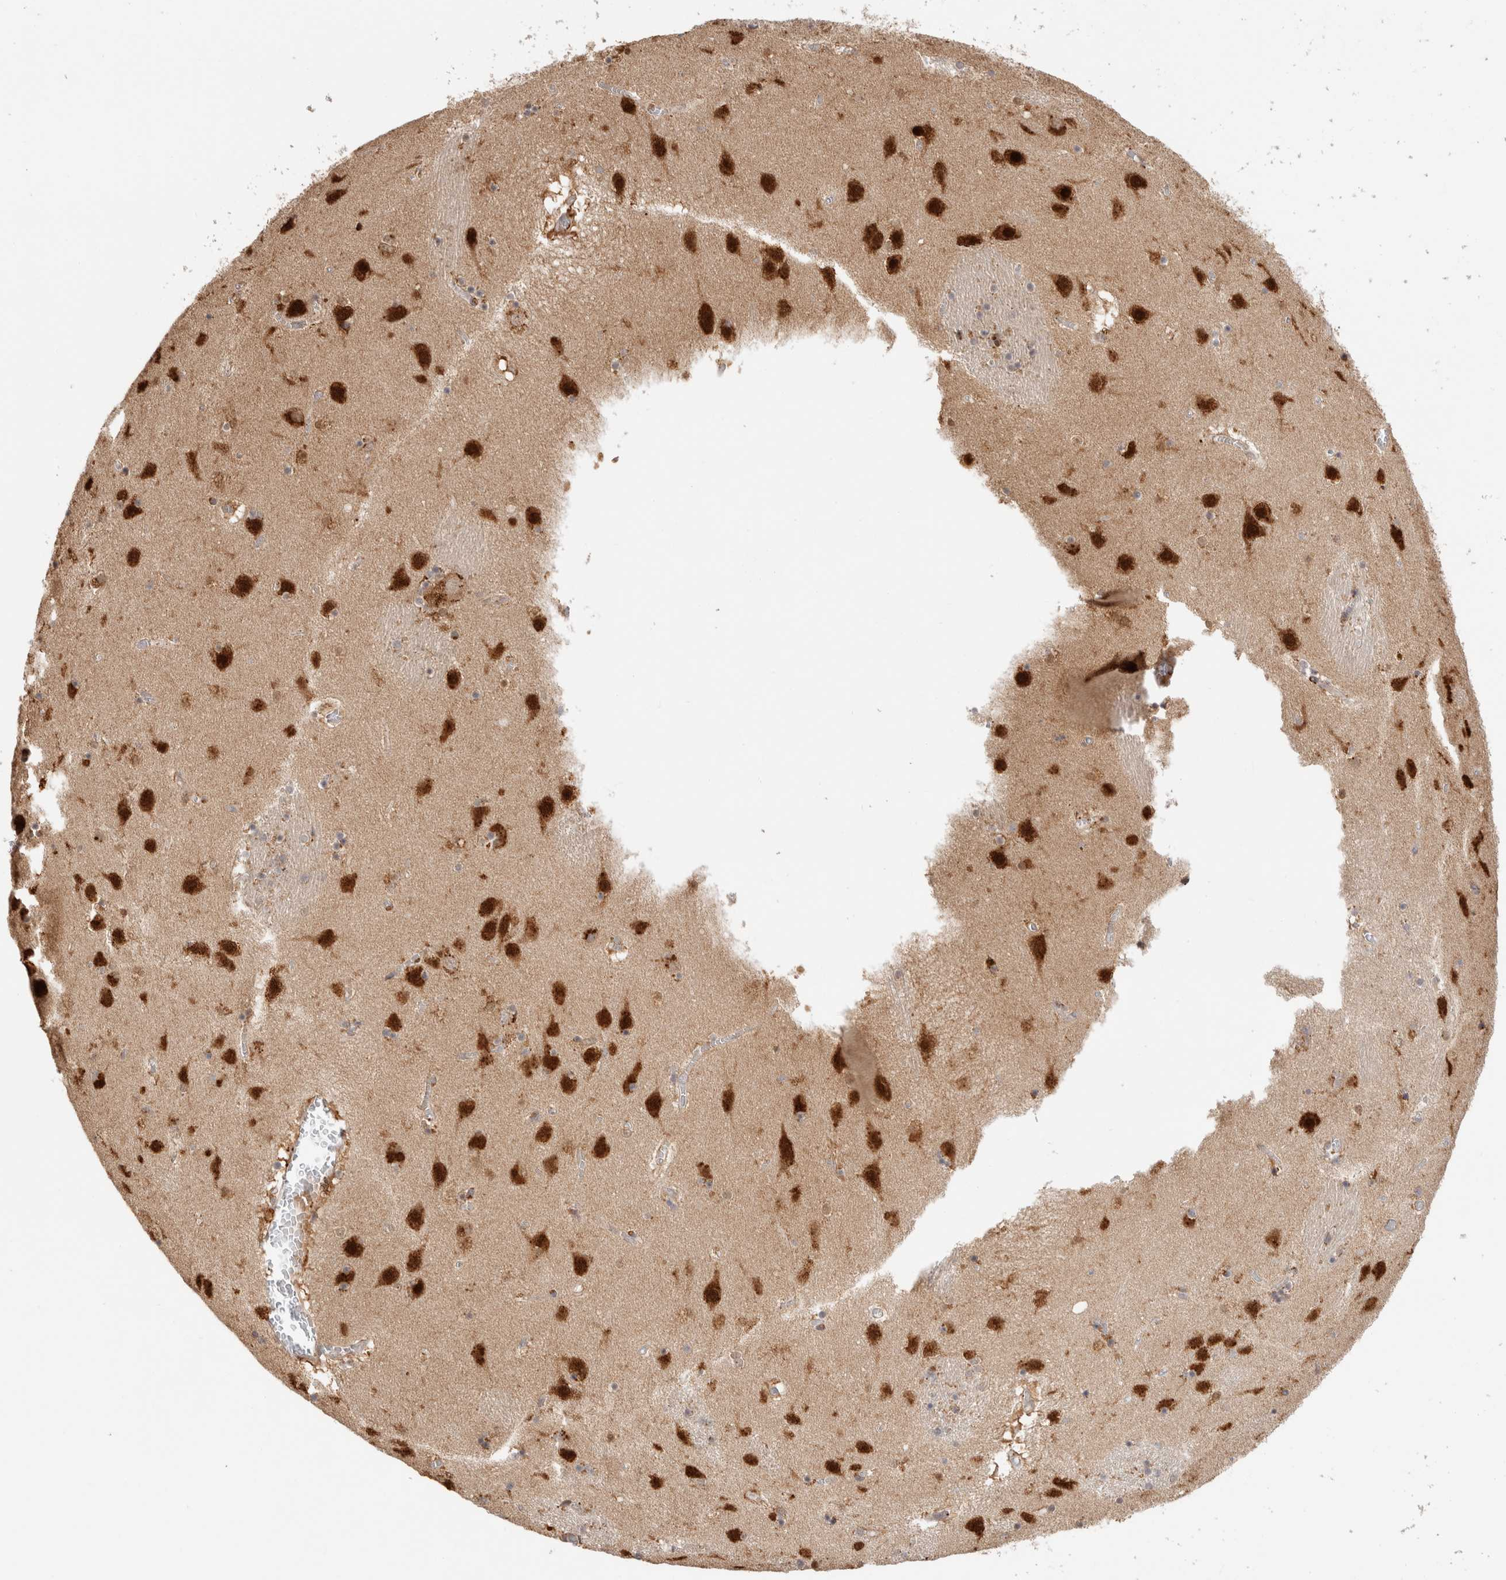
{"staining": {"intensity": "moderate", "quantity": "<25%", "location": "cytoplasmic/membranous"}, "tissue": "caudate", "cell_type": "Glial cells", "image_type": "normal", "snomed": [{"axis": "morphology", "description": "Normal tissue, NOS"}, {"axis": "topography", "description": "Lateral ventricle wall"}], "caption": "Protein expression by immunohistochemistry (IHC) reveals moderate cytoplasmic/membranous staining in approximately <25% of glial cells in benign caudate.", "gene": "ACTL9", "patient": {"sex": "male", "age": 70}}